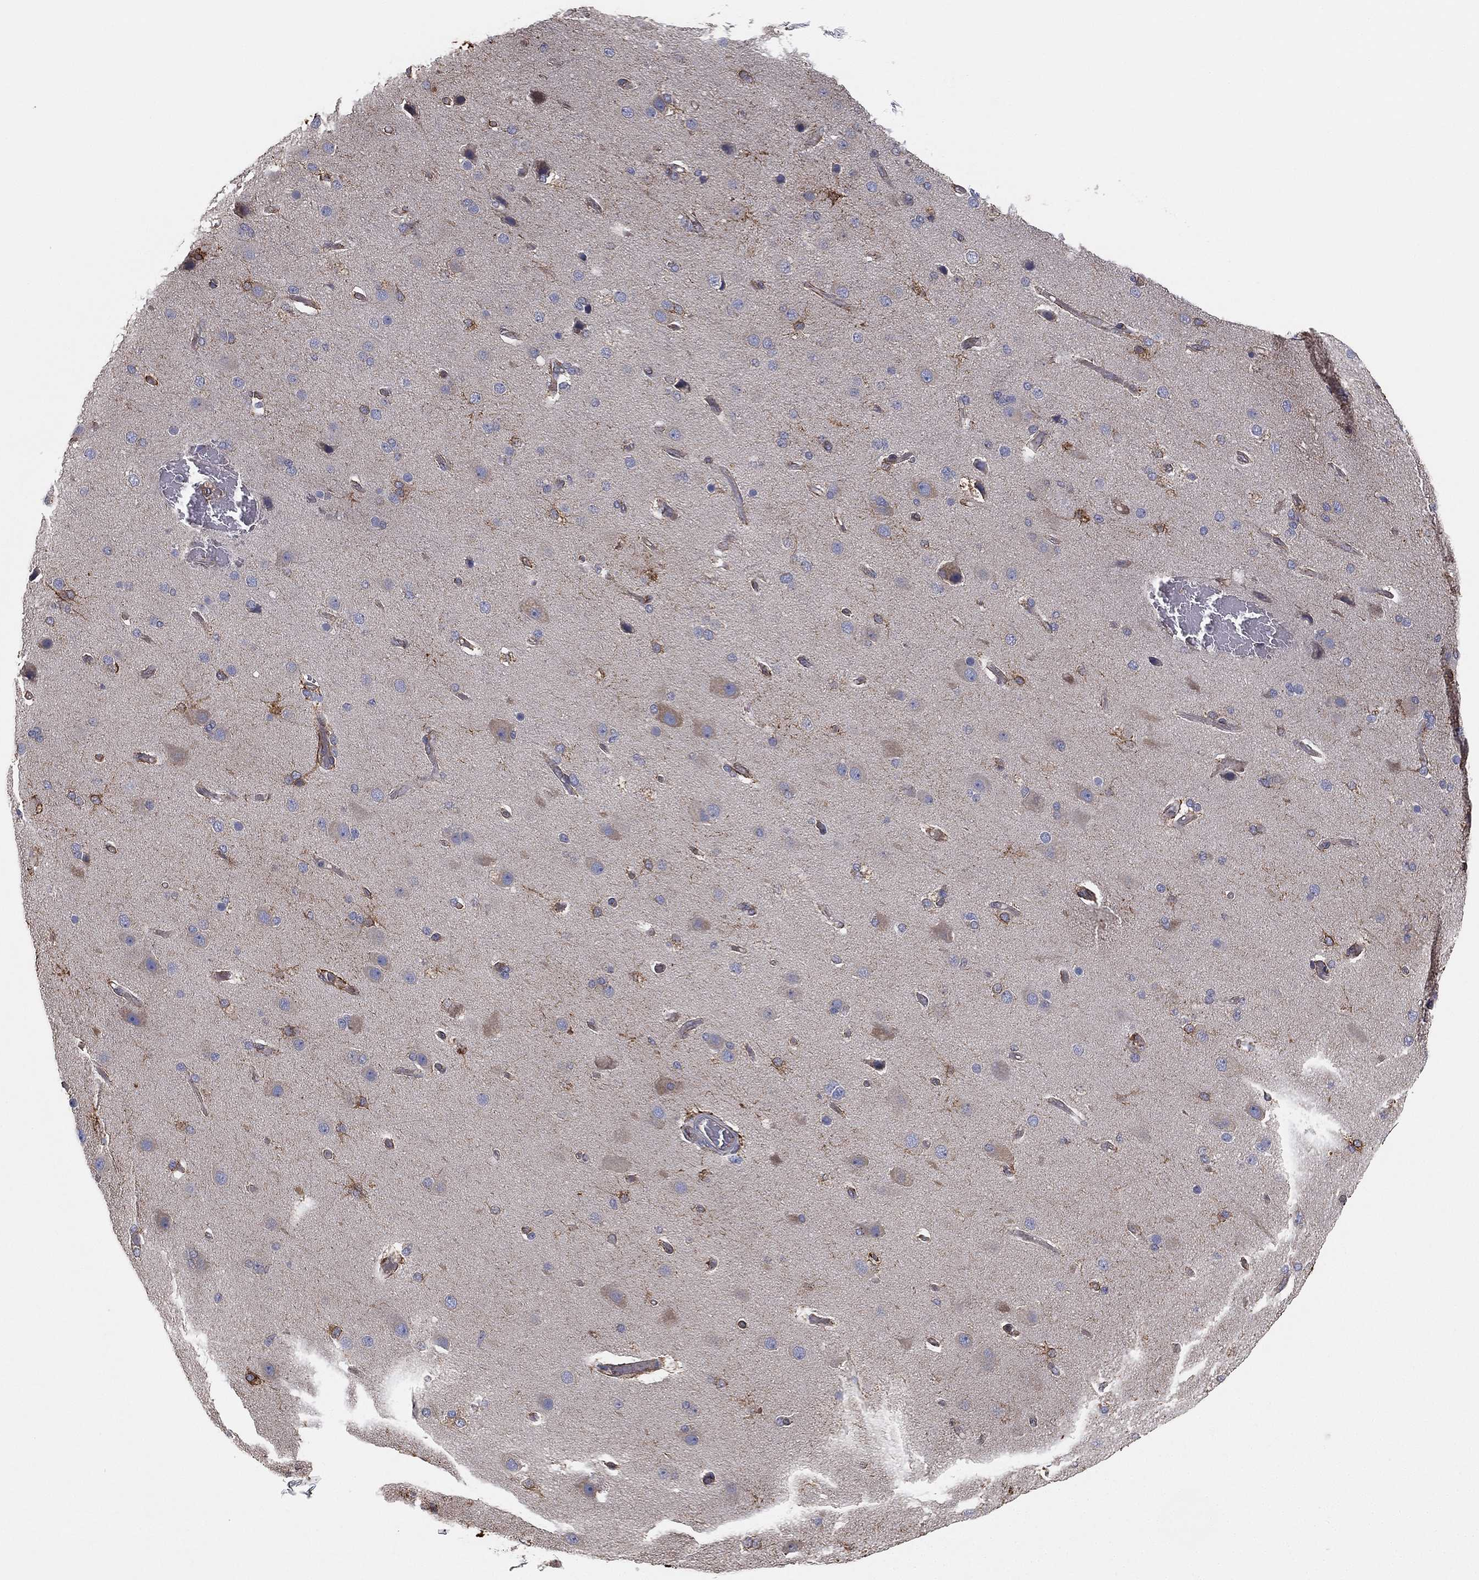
{"staining": {"intensity": "weak", "quantity": "25%-75%", "location": "cytoplasmic/membranous"}, "tissue": "cerebral cortex", "cell_type": "Endothelial cells", "image_type": "normal", "snomed": [{"axis": "morphology", "description": "Normal tissue, NOS"}, {"axis": "morphology", "description": "Glioma, malignant, High grade"}, {"axis": "topography", "description": "Cerebral cortex"}], "caption": "Immunohistochemical staining of normal human cerebral cortex exhibits weak cytoplasmic/membranous protein positivity in approximately 25%-75% of endothelial cells. Ihc stains the protein of interest in brown and the nuclei are stained blue.", "gene": "CYB5B", "patient": {"sex": "male", "age": 77}}